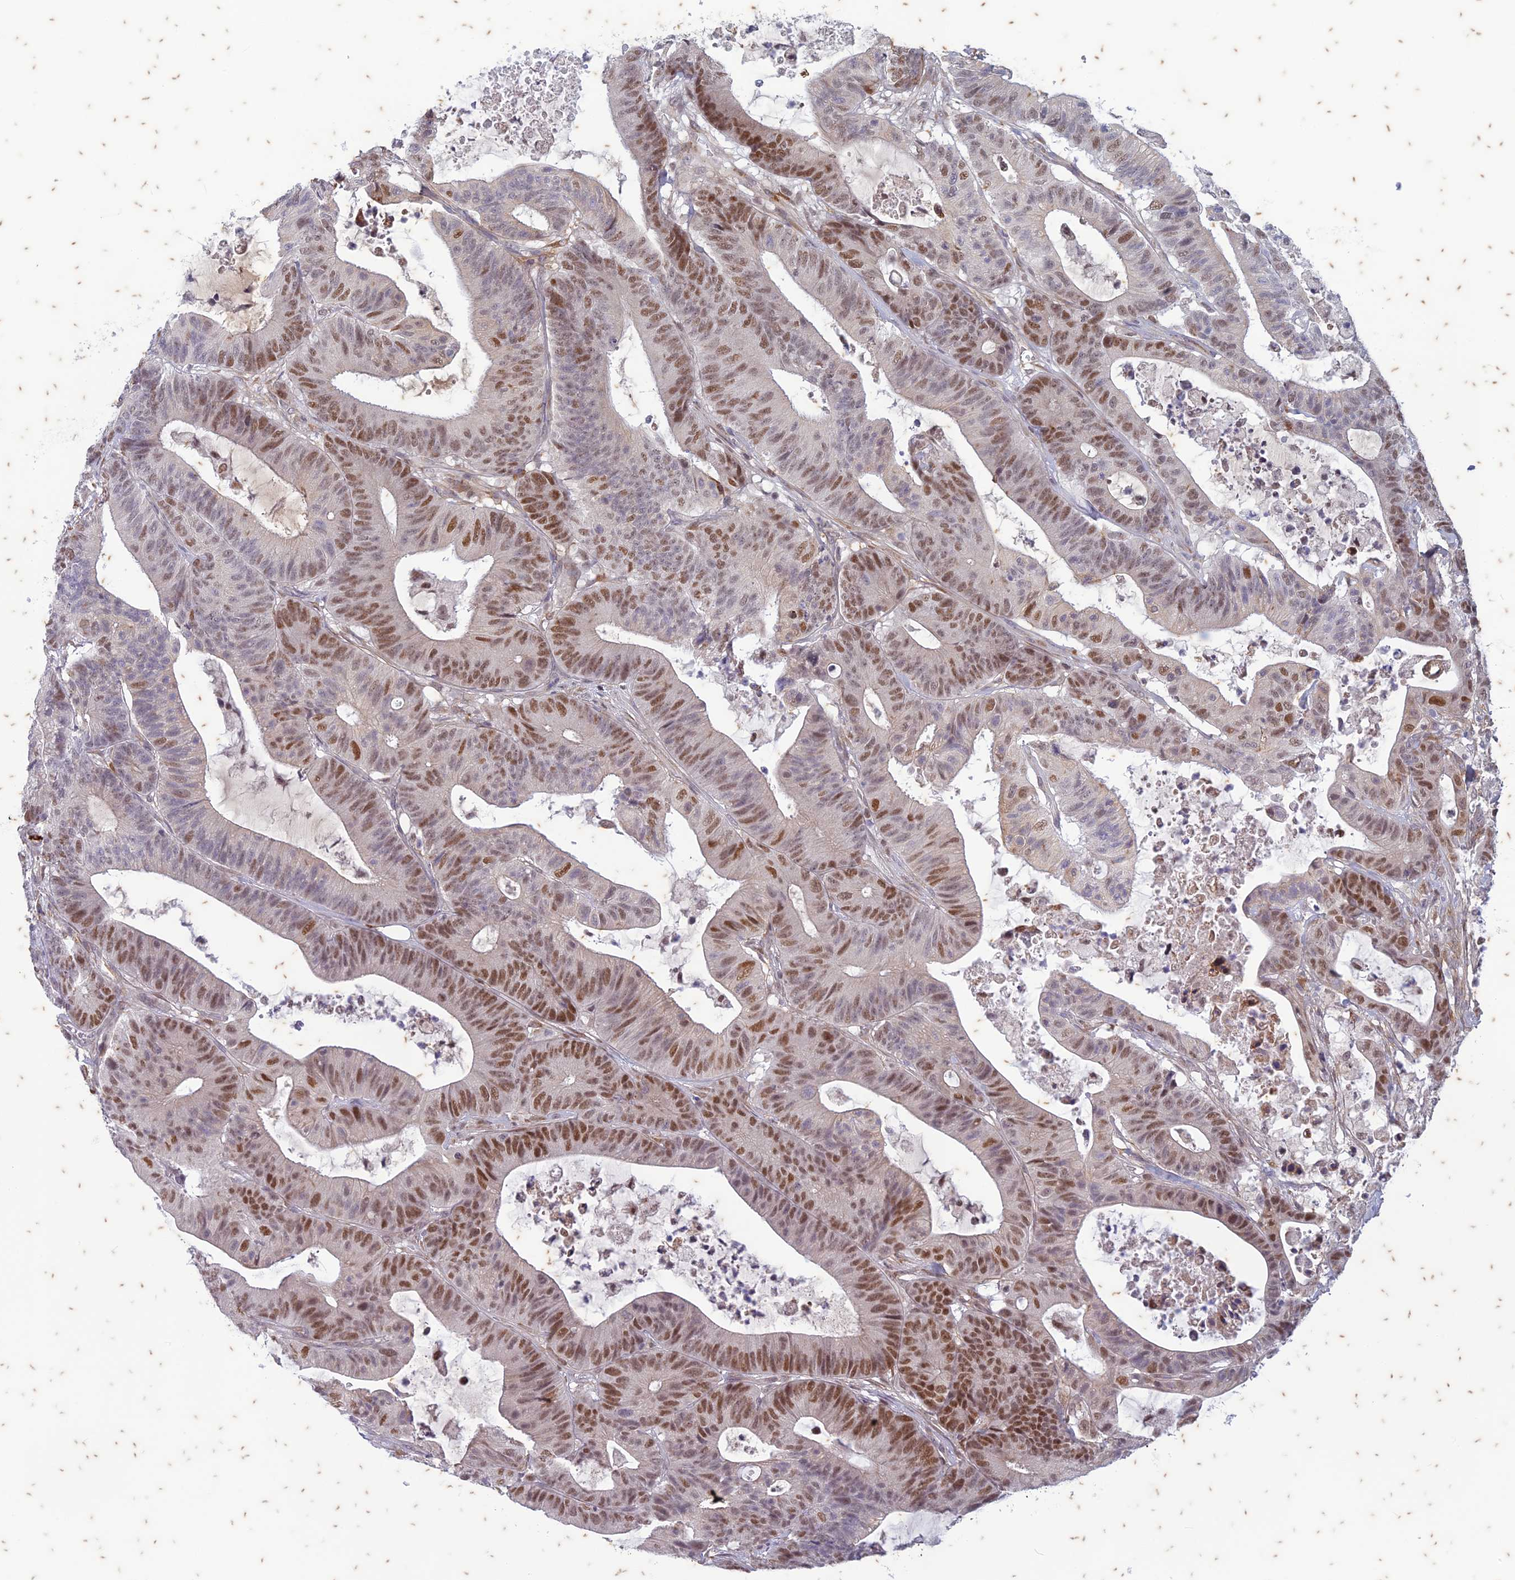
{"staining": {"intensity": "moderate", "quantity": ">75%", "location": "nuclear"}, "tissue": "colorectal cancer", "cell_type": "Tumor cells", "image_type": "cancer", "snomed": [{"axis": "morphology", "description": "Adenocarcinoma, NOS"}, {"axis": "topography", "description": "Colon"}], "caption": "IHC of human adenocarcinoma (colorectal) demonstrates medium levels of moderate nuclear positivity in approximately >75% of tumor cells.", "gene": "PABPN1L", "patient": {"sex": "female", "age": 84}}